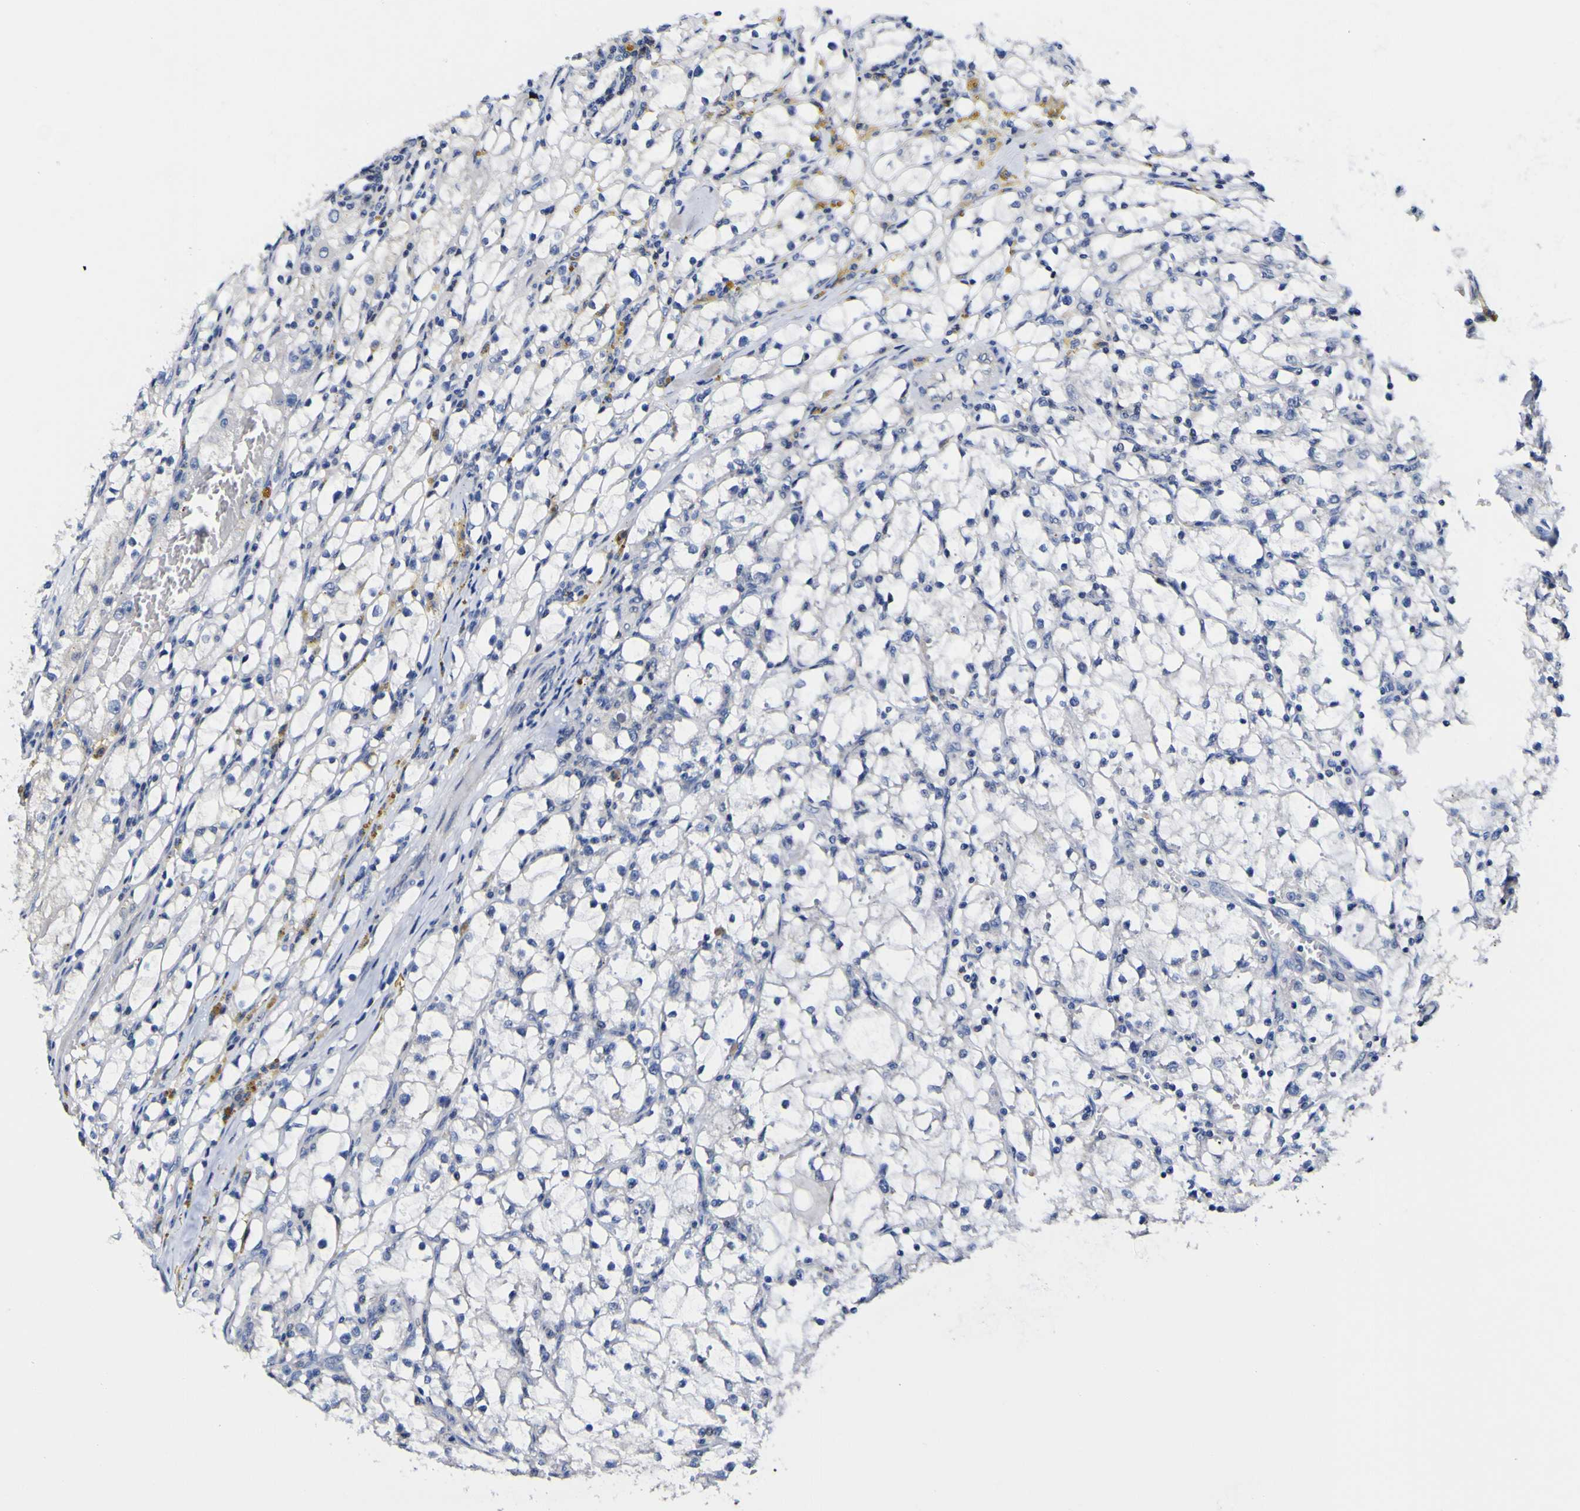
{"staining": {"intensity": "negative", "quantity": "none", "location": "none"}, "tissue": "renal cancer", "cell_type": "Tumor cells", "image_type": "cancer", "snomed": [{"axis": "morphology", "description": "Adenocarcinoma, NOS"}, {"axis": "topography", "description": "Kidney"}], "caption": "Immunohistochemical staining of renal cancer demonstrates no significant positivity in tumor cells.", "gene": "CASP6", "patient": {"sex": "male", "age": 56}}